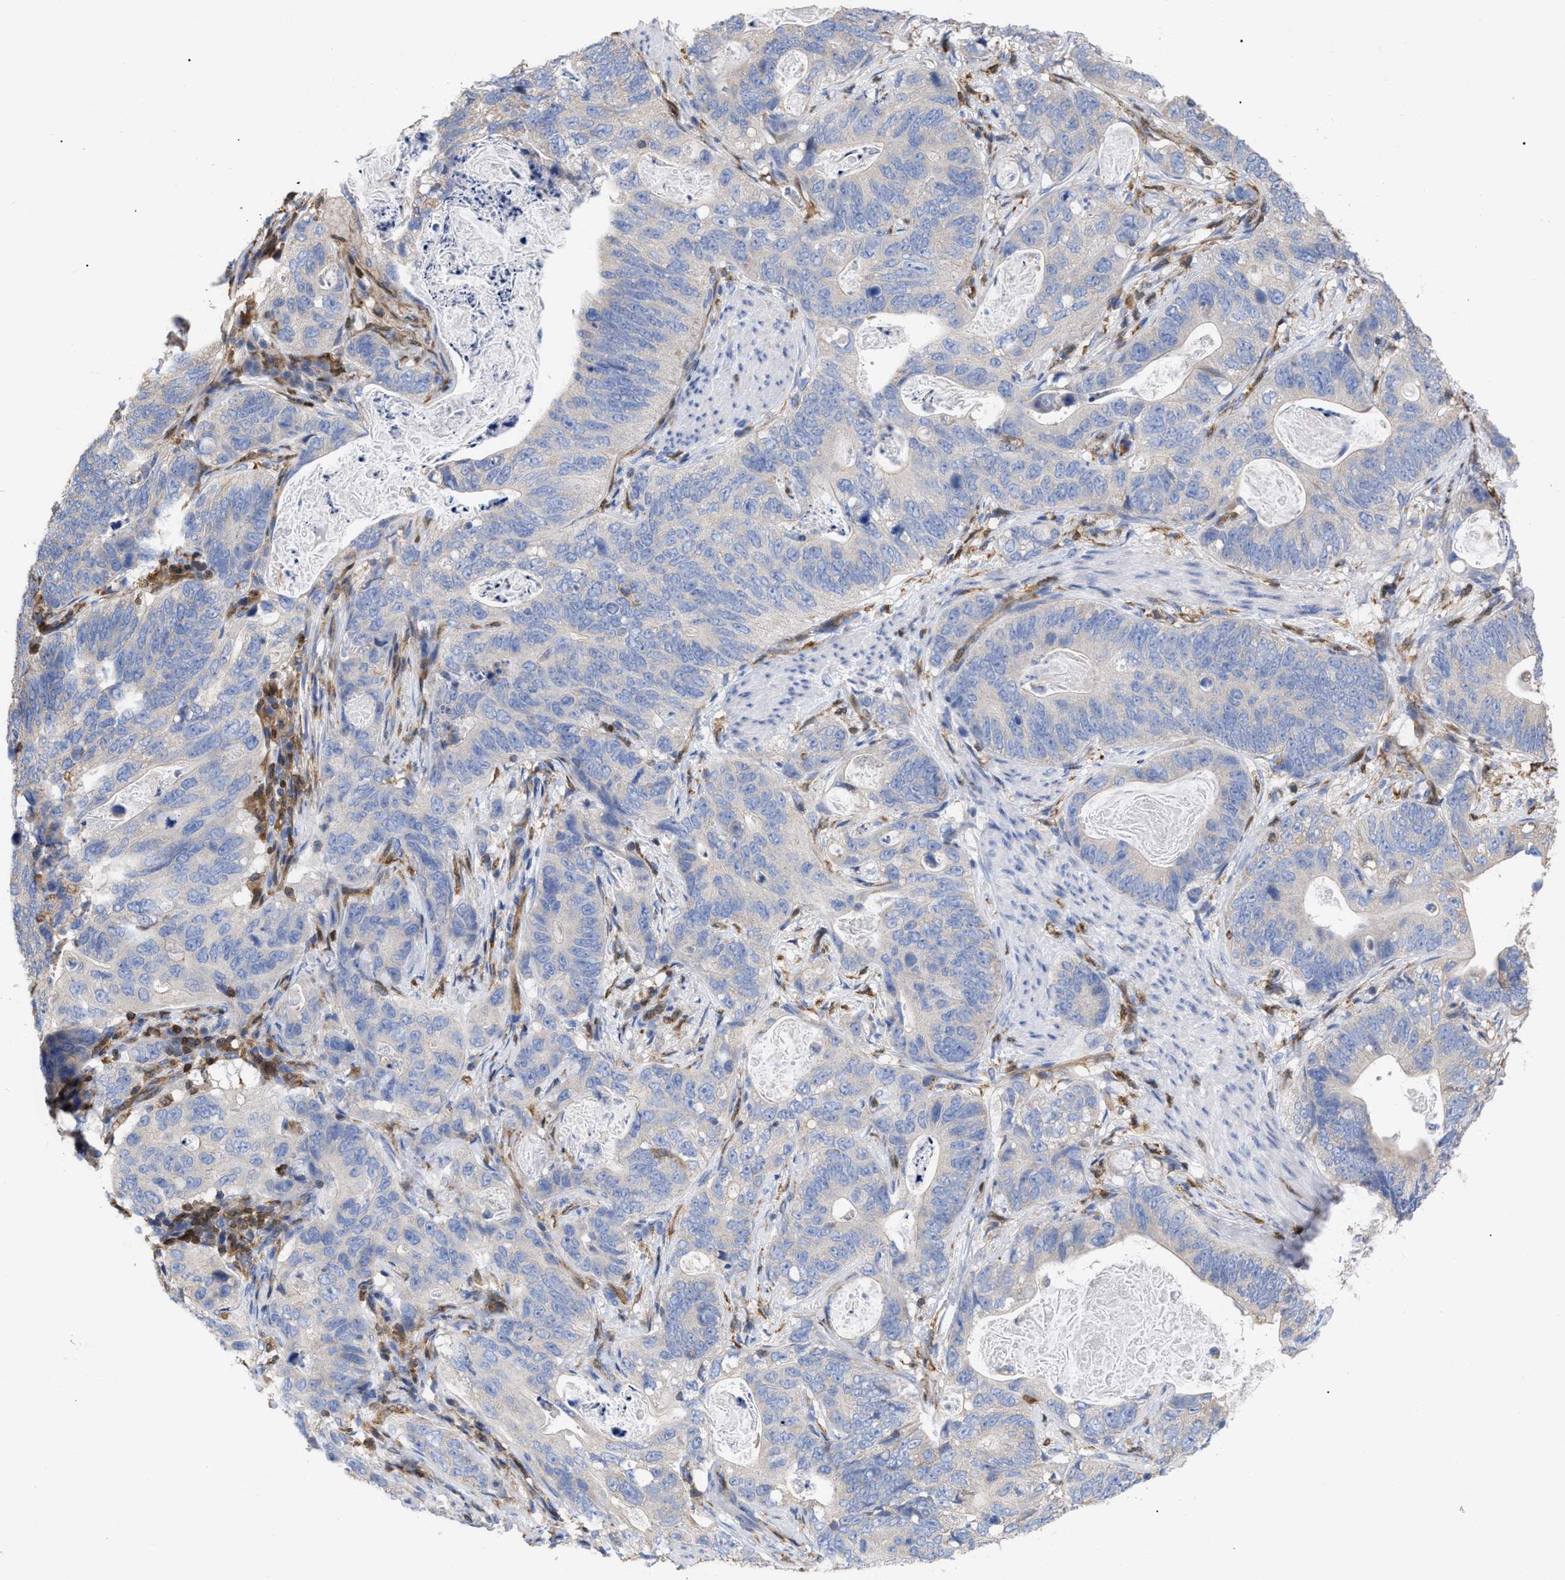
{"staining": {"intensity": "negative", "quantity": "none", "location": "none"}, "tissue": "stomach cancer", "cell_type": "Tumor cells", "image_type": "cancer", "snomed": [{"axis": "morphology", "description": "Normal tissue, NOS"}, {"axis": "morphology", "description": "Adenocarcinoma, NOS"}, {"axis": "topography", "description": "Stomach"}], "caption": "Tumor cells show no significant staining in stomach cancer (adenocarcinoma). Nuclei are stained in blue.", "gene": "GIMAP4", "patient": {"sex": "female", "age": 89}}